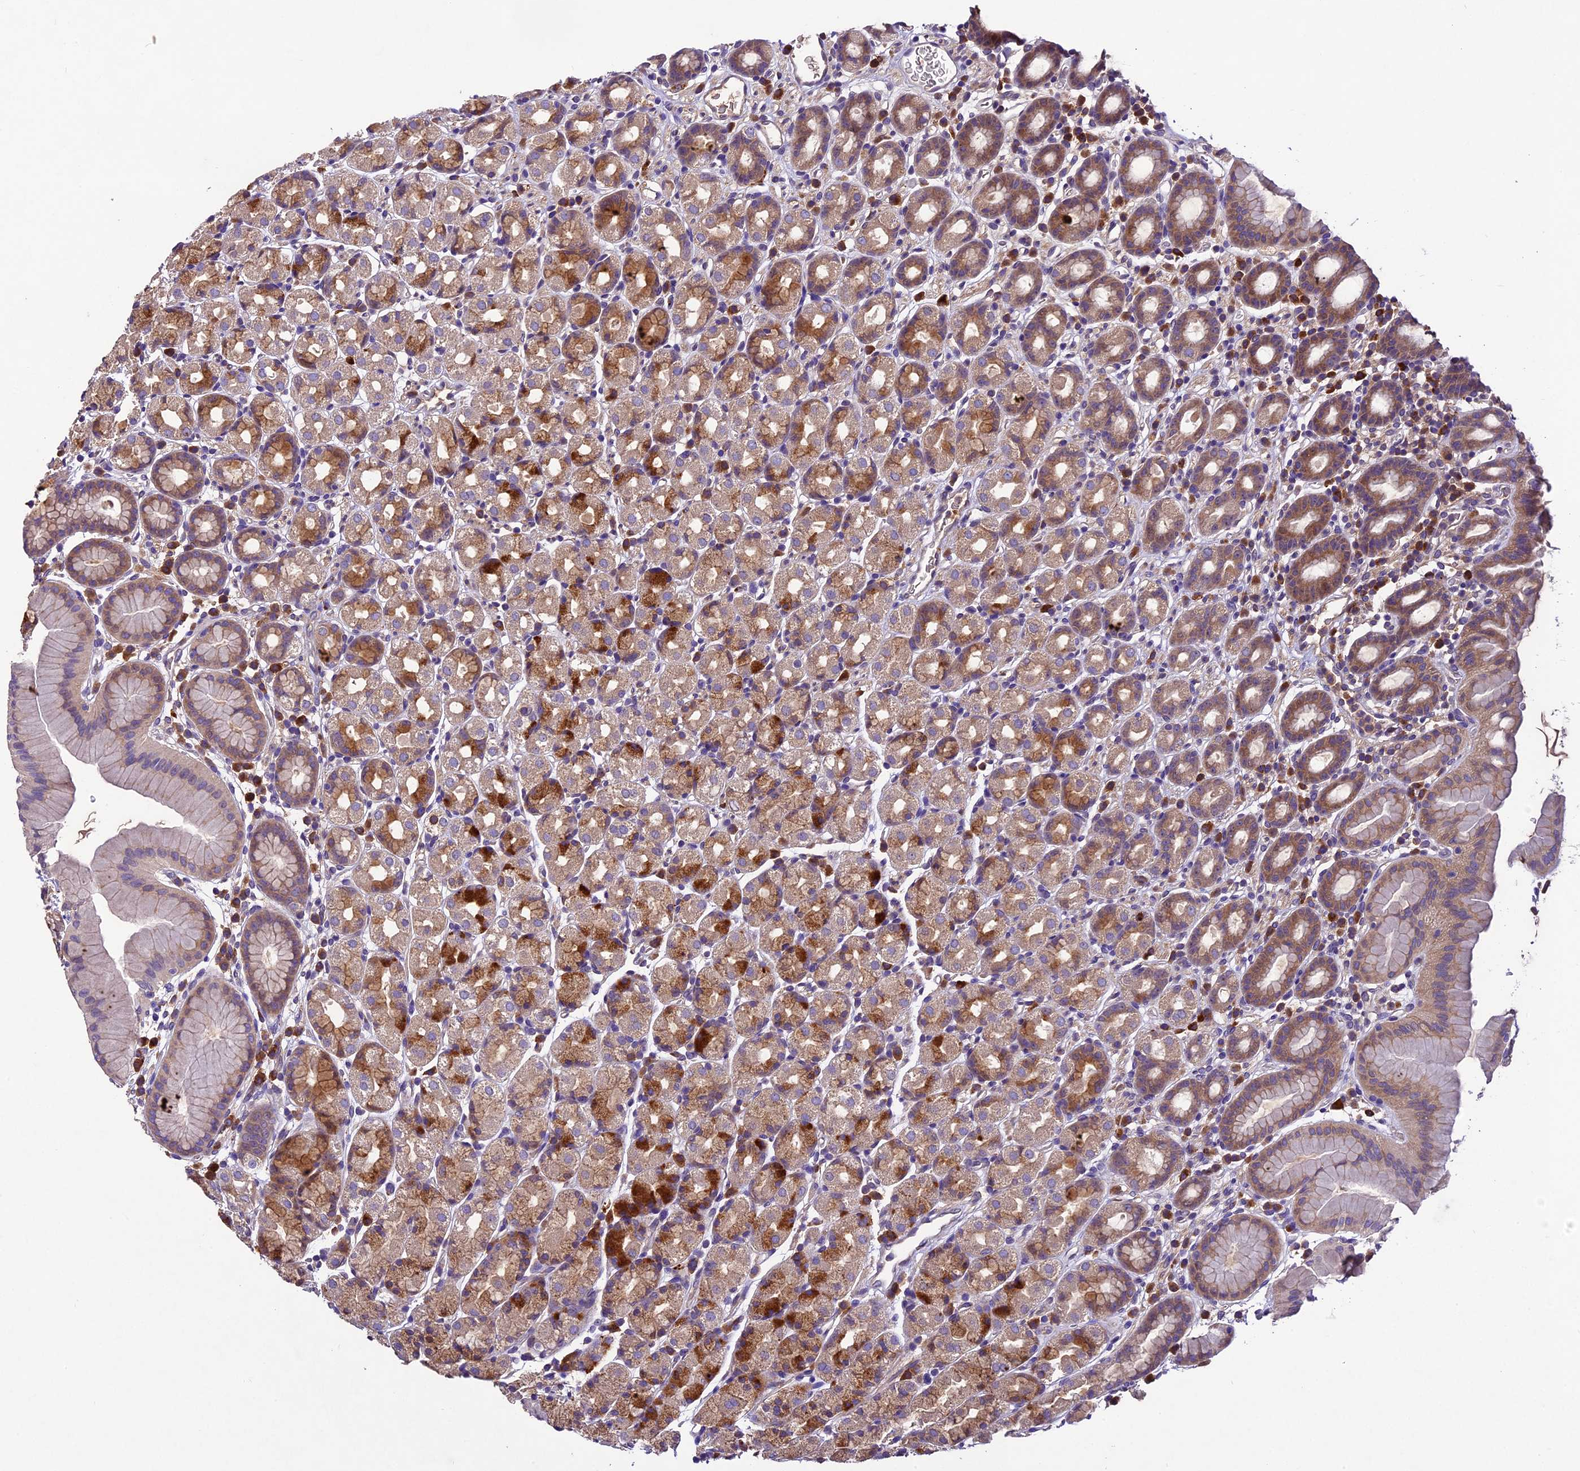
{"staining": {"intensity": "strong", "quantity": "25%-75%", "location": "cytoplasmic/membranous"}, "tissue": "stomach", "cell_type": "Glandular cells", "image_type": "normal", "snomed": [{"axis": "morphology", "description": "Normal tissue, NOS"}, {"axis": "topography", "description": "Stomach, upper"}, {"axis": "topography", "description": "Stomach, lower"}, {"axis": "topography", "description": "Small intestine"}], "caption": "Benign stomach exhibits strong cytoplasmic/membranous expression in approximately 25%-75% of glandular cells.", "gene": "CILP2", "patient": {"sex": "male", "age": 68}}